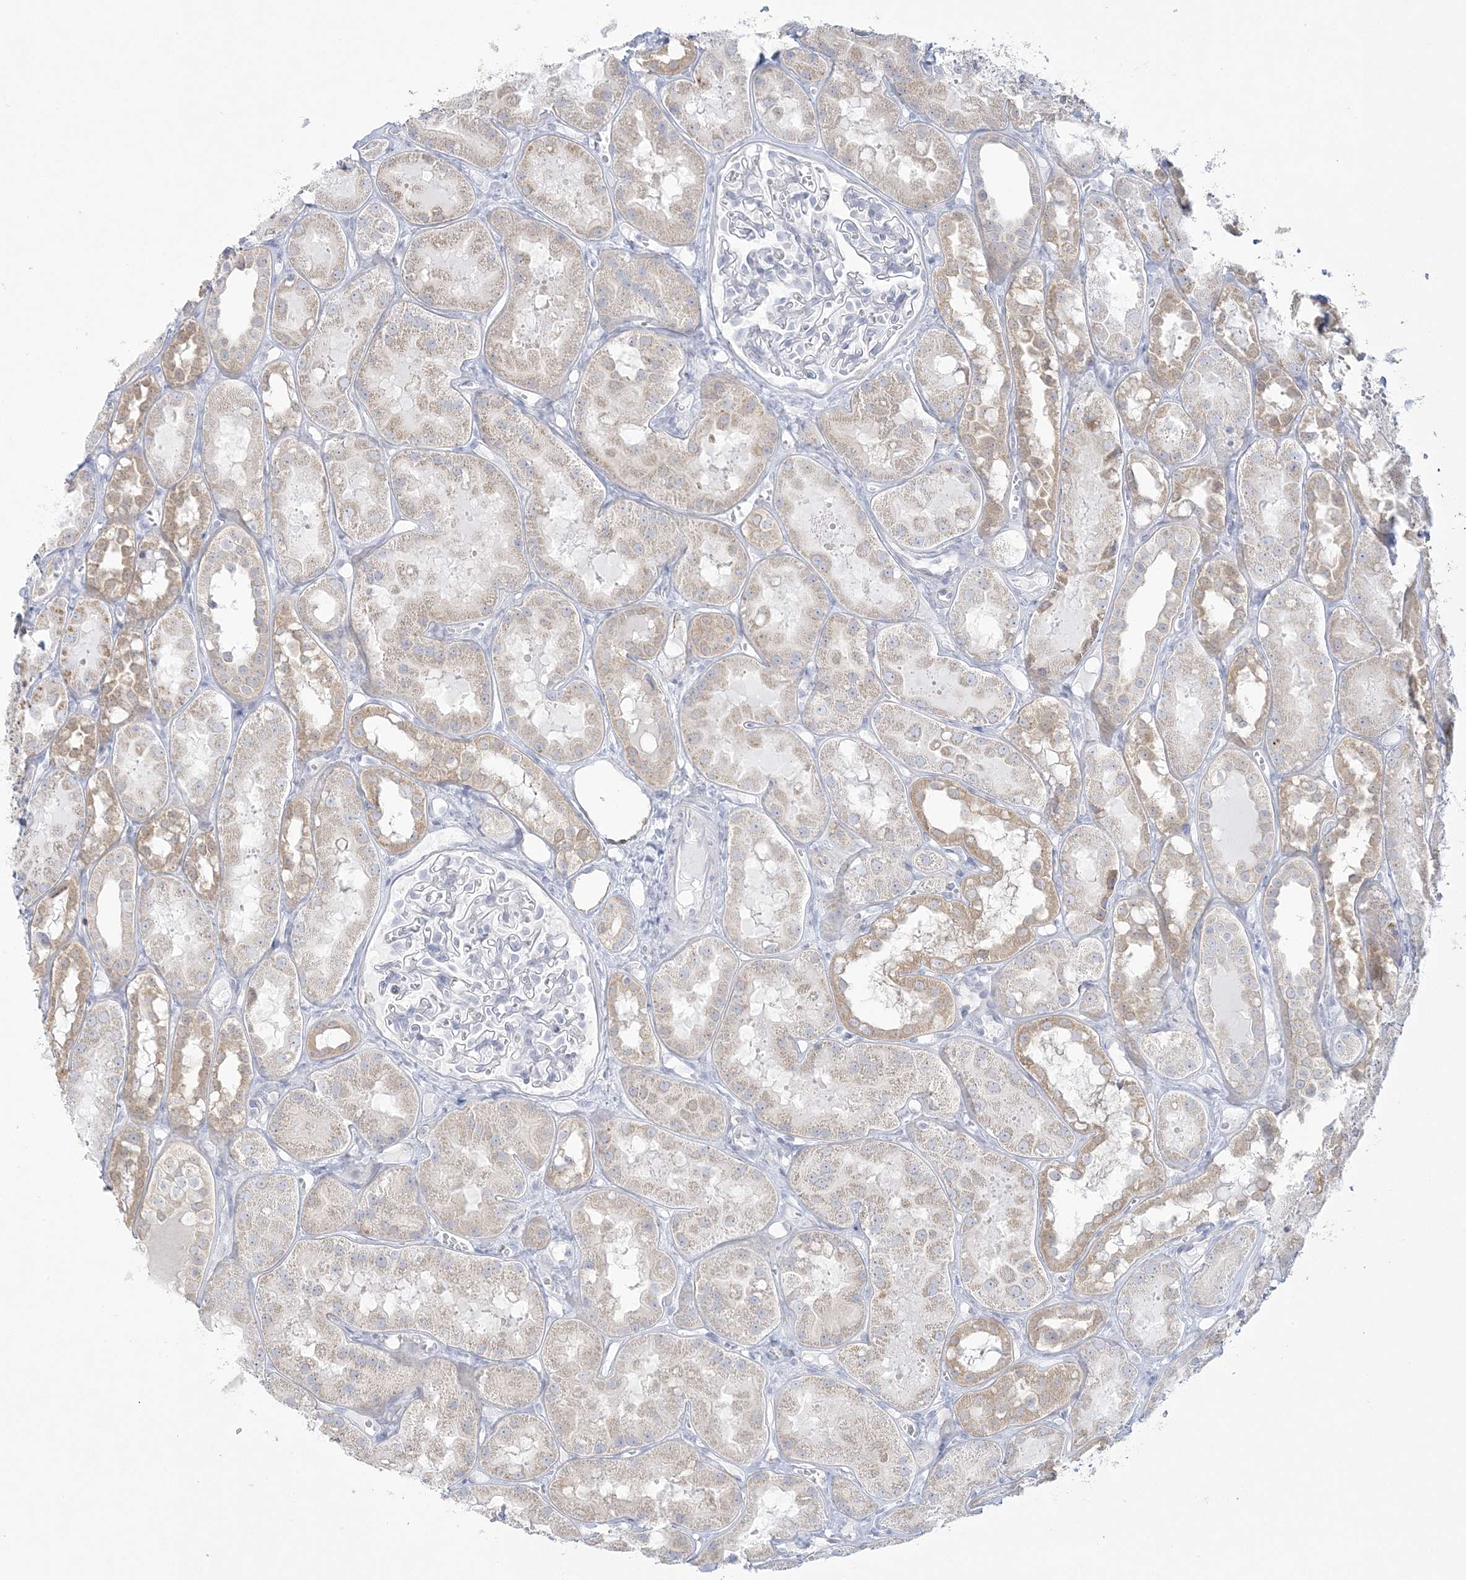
{"staining": {"intensity": "negative", "quantity": "none", "location": "none"}, "tissue": "kidney", "cell_type": "Cells in glomeruli", "image_type": "normal", "snomed": [{"axis": "morphology", "description": "Normal tissue, NOS"}, {"axis": "topography", "description": "Kidney"}], "caption": "Cells in glomeruli show no significant protein positivity in benign kidney. (DAB IHC, high magnification).", "gene": "ENSG00000288637", "patient": {"sex": "male", "age": 16}}